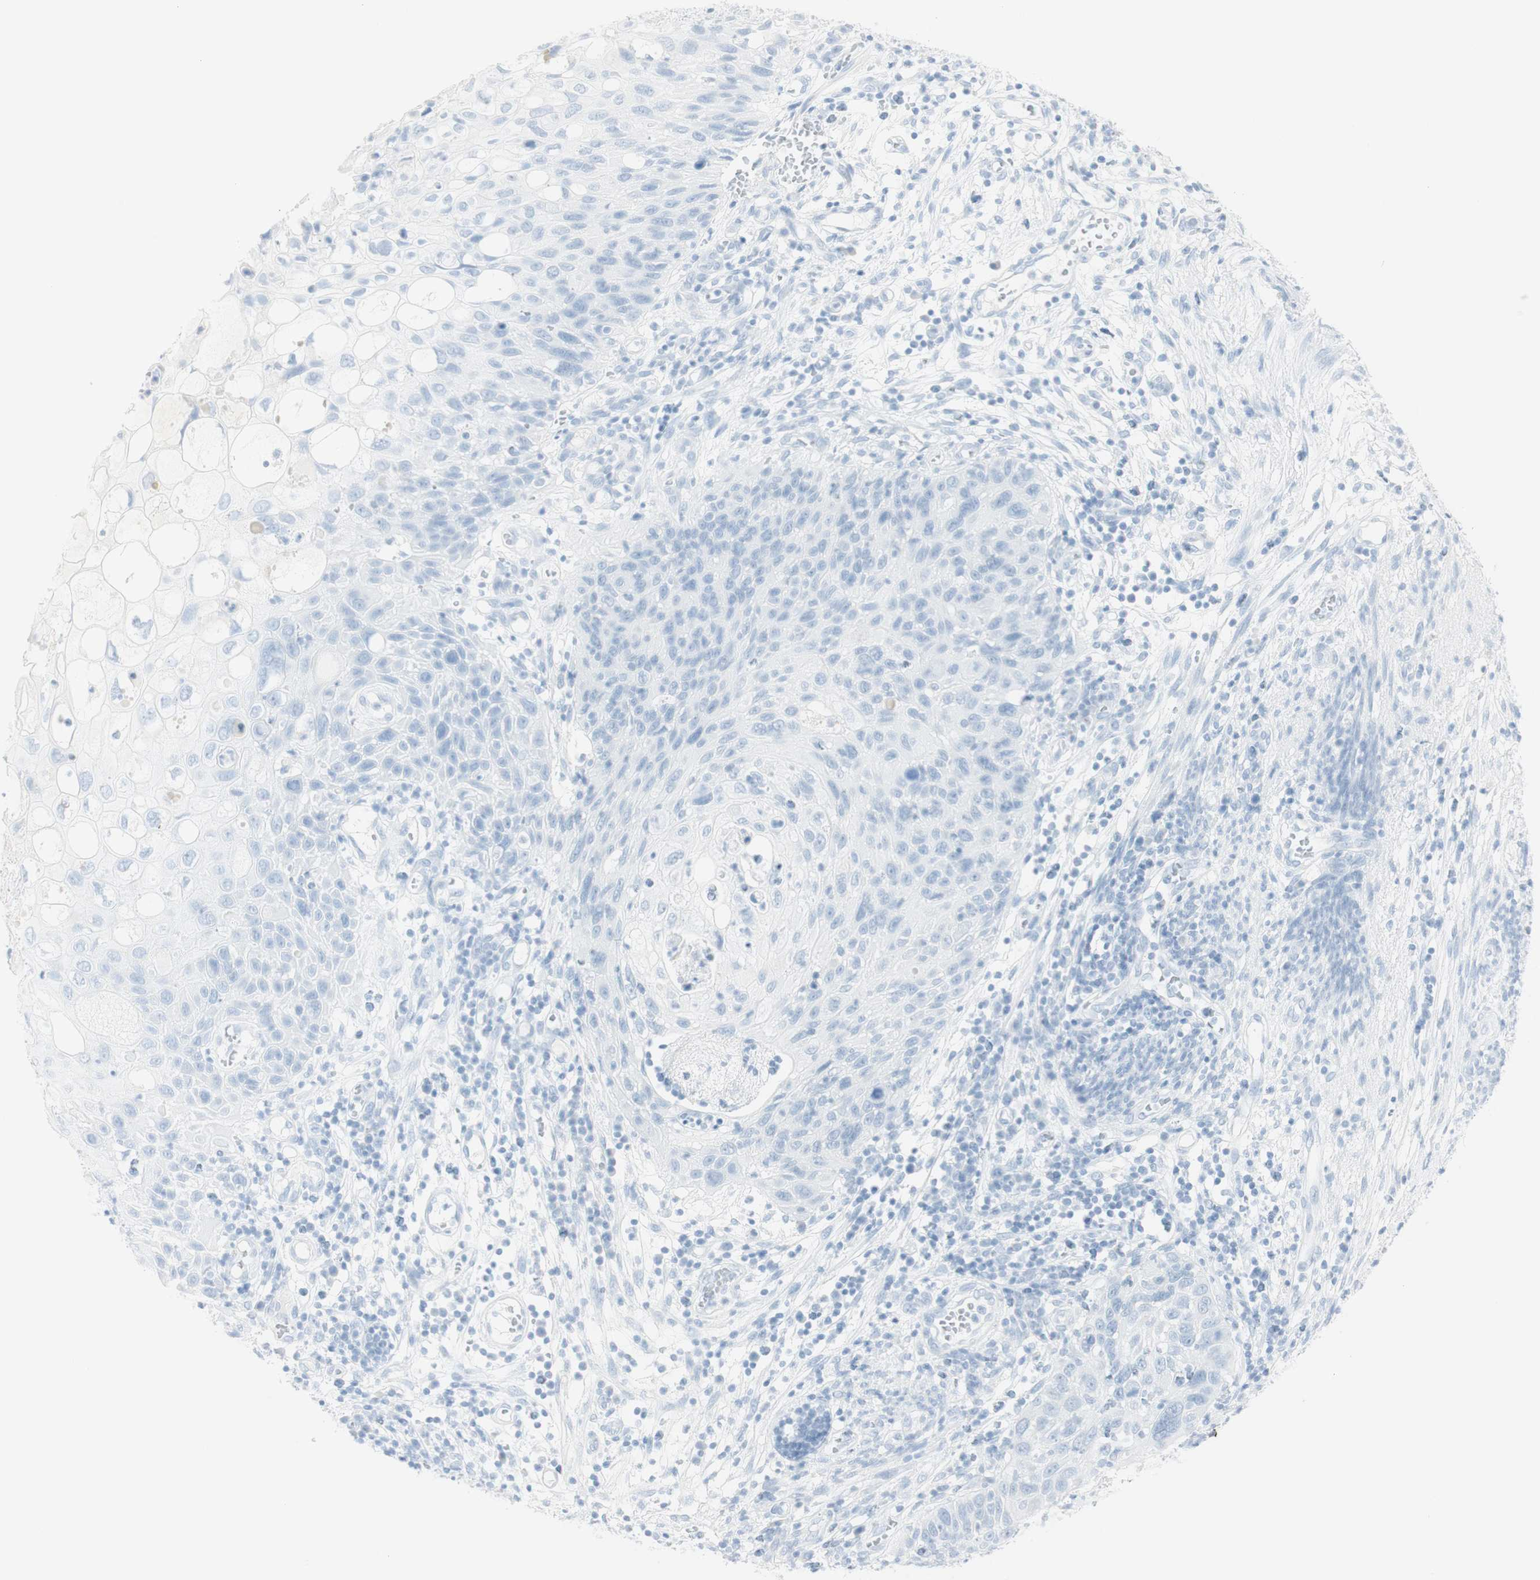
{"staining": {"intensity": "negative", "quantity": "none", "location": "none"}, "tissue": "cervical cancer", "cell_type": "Tumor cells", "image_type": "cancer", "snomed": [{"axis": "morphology", "description": "Squamous cell carcinoma, NOS"}, {"axis": "topography", "description": "Cervix"}], "caption": "A high-resolution image shows immunohistochemistry (IHC) staining of cervical cancer, which displays no significant staining in tumor cells.", "gene": "NAPSA", "patient": {"sex": "female", "age": 70}}